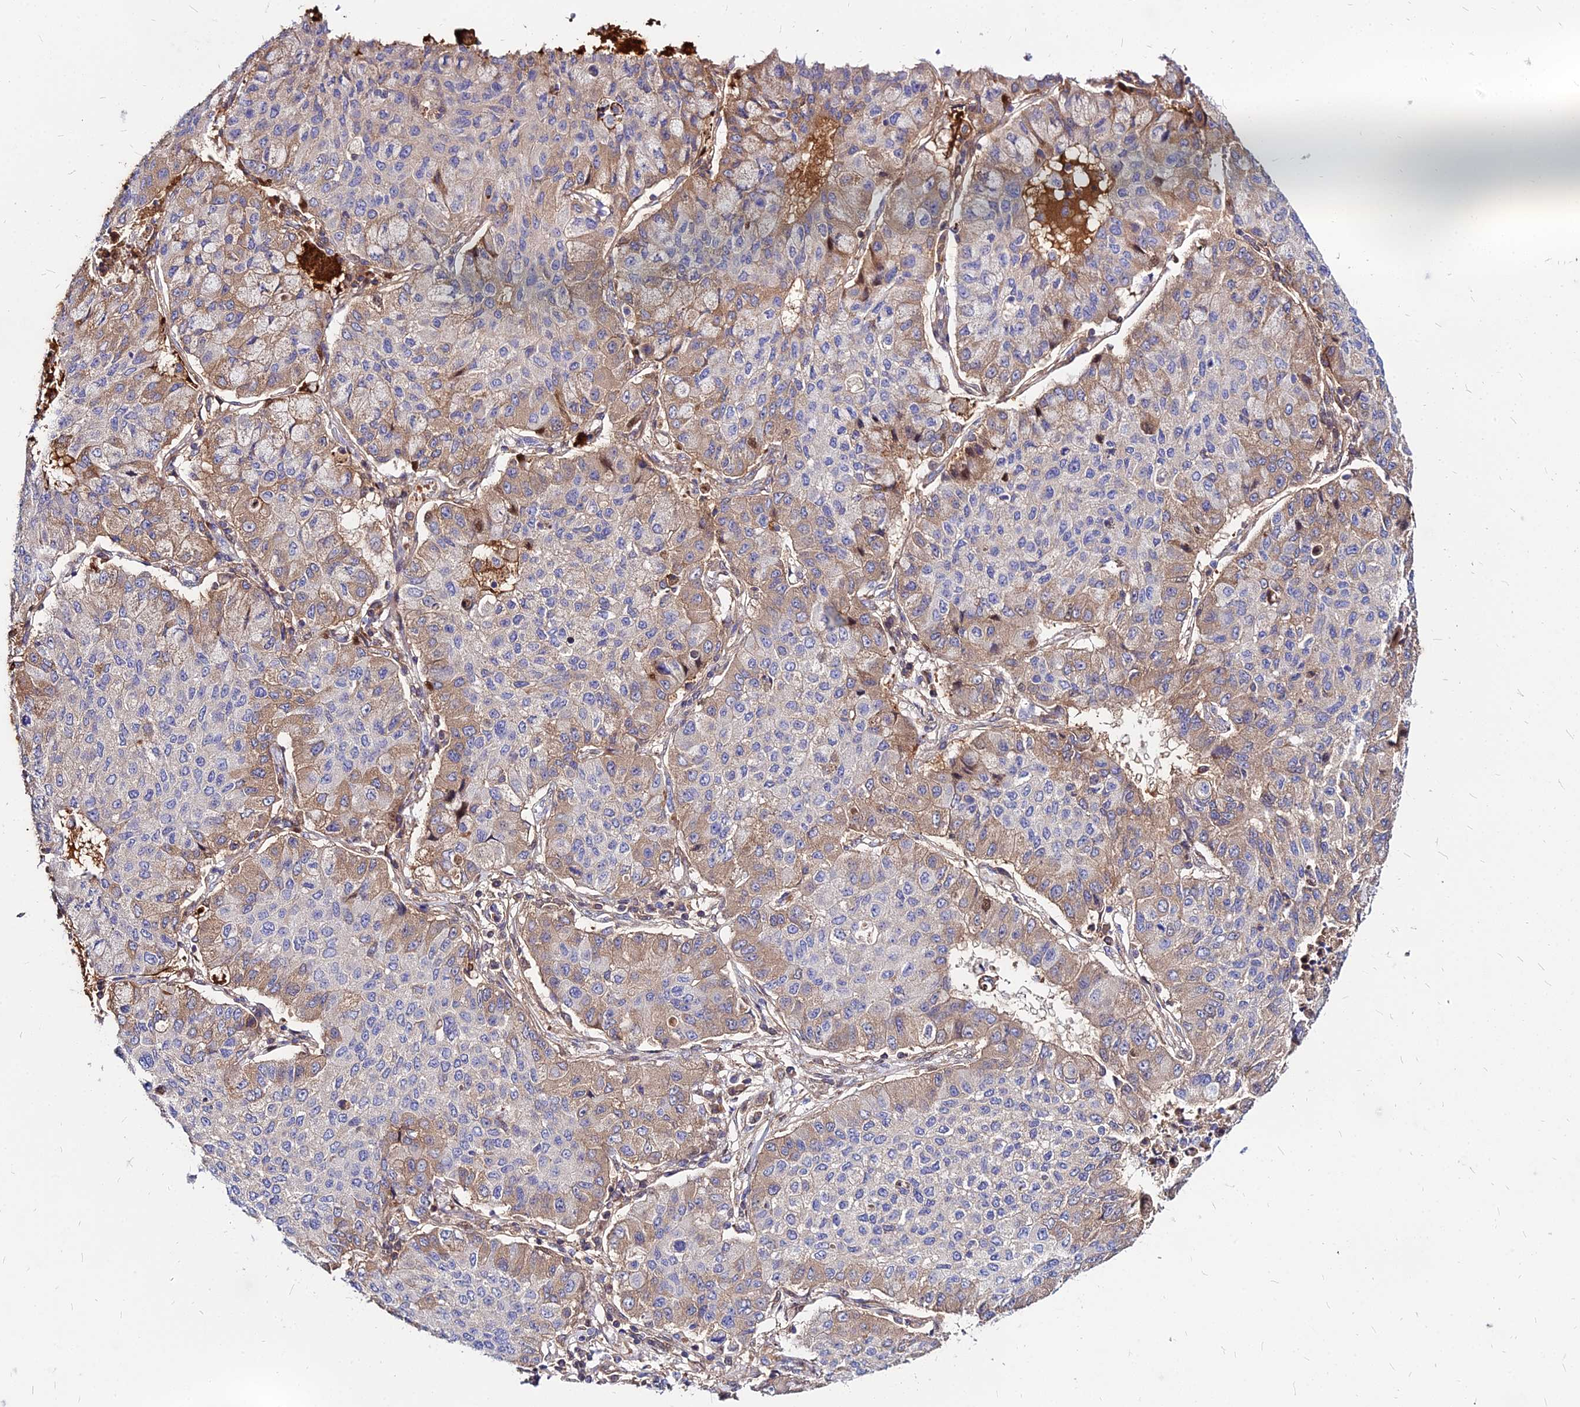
{"staining": {"intensity": "weak", "quantity": "25%-75%", "location": "cytoplasmic/membranous"}, "tissue": "lung cancer", "cell_type": "Tumor cells", "image_type": "cancer", "snomed": [{"axis": "morphology", "description": "Squamous cell carcinoma, NOS"}, {"axis": "topography", "description": "Lung"}], "caption": "Immunohistochemical staining of squamous cell carcinoma (lung) displays weak cytoplasmic/membranous protein expression in approximately 25%-75% of tumor cells.", "gene": "ACSM6", "patient": {"sex": "male", "age": 74}}